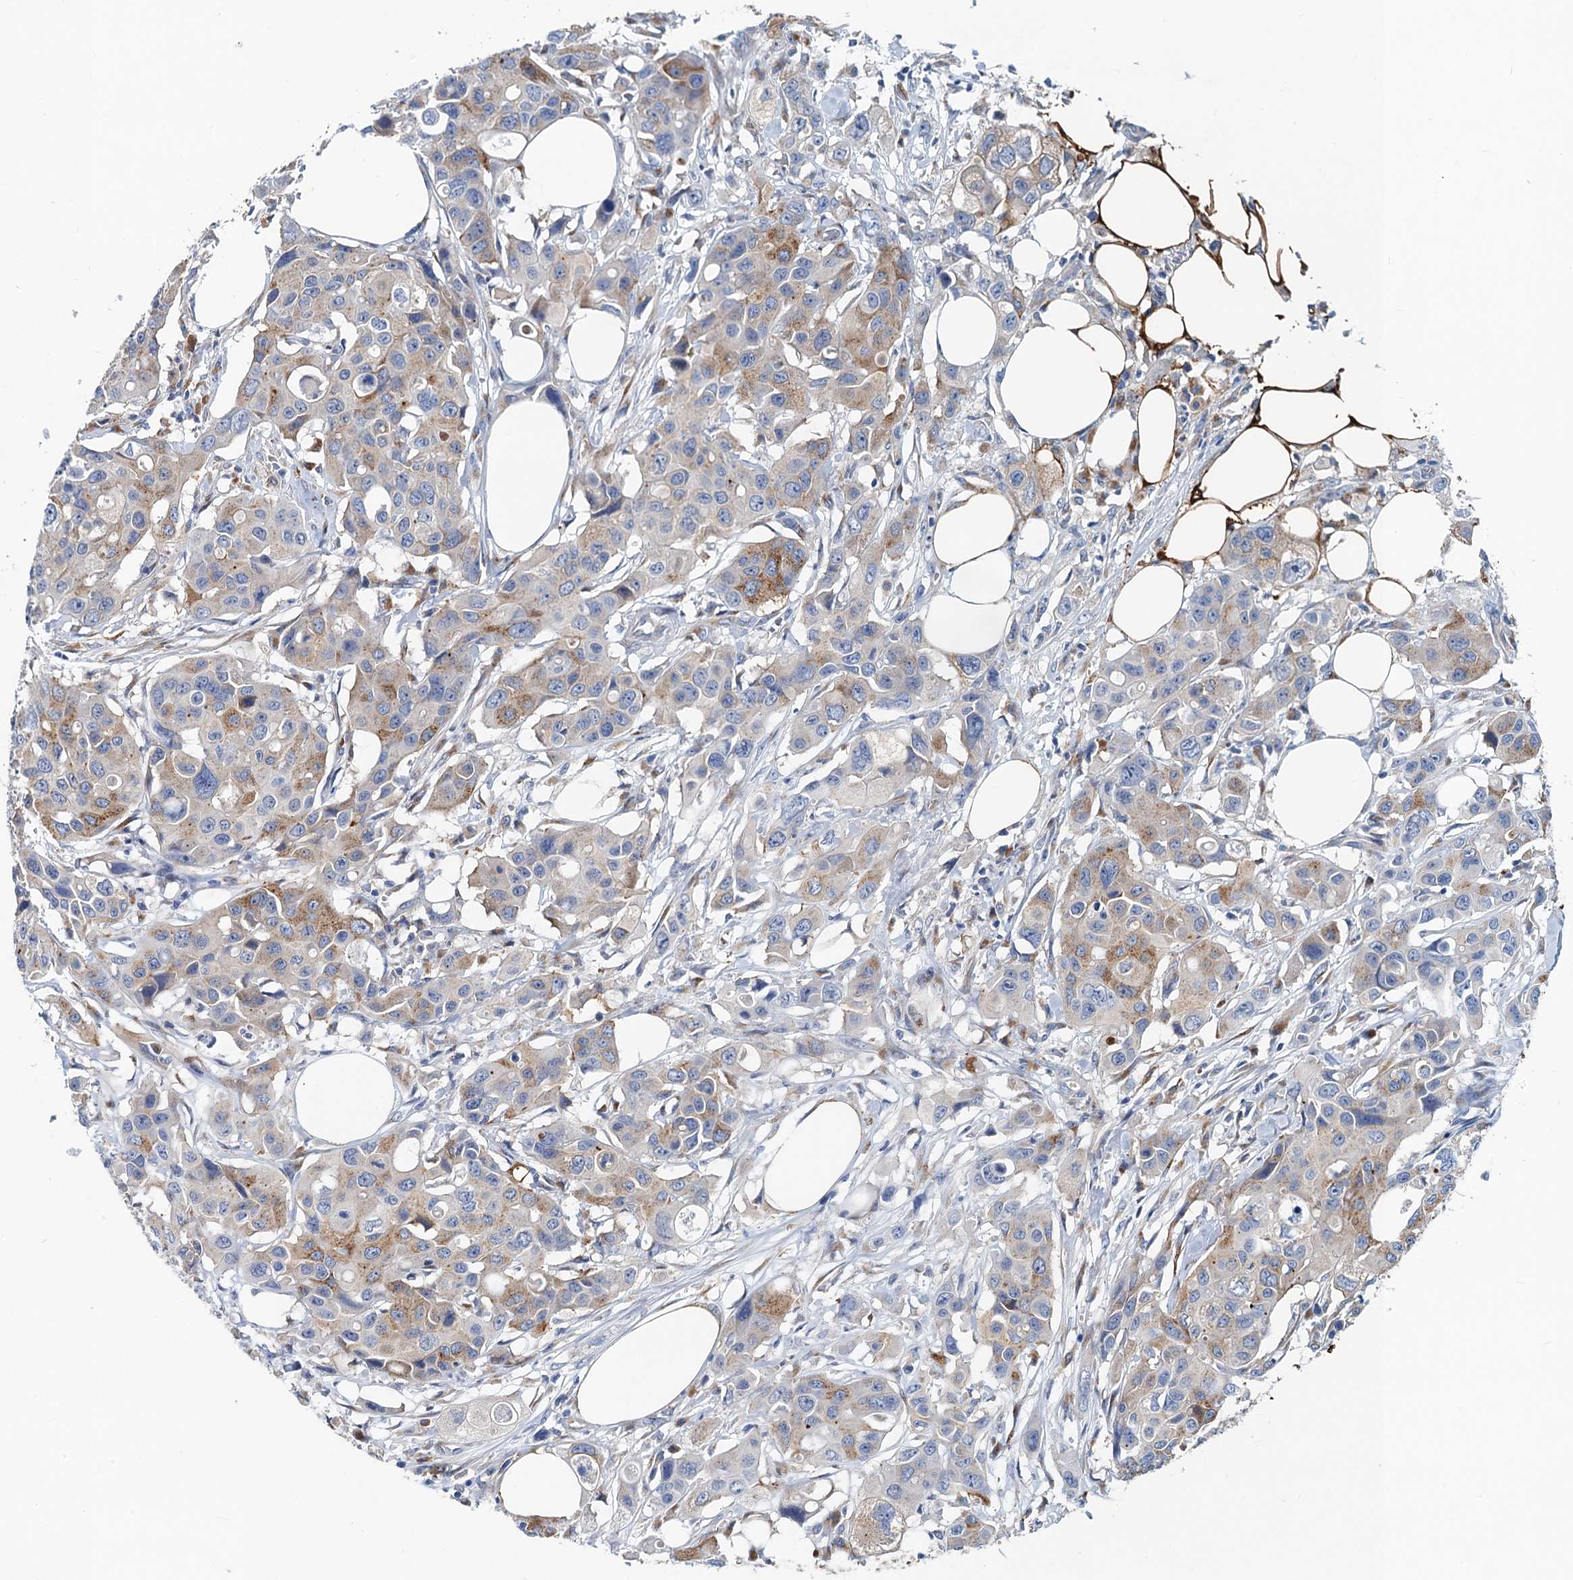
{"staining": {"intensity": "moderate", "quantity": "<25%", "location": "cytoplasmic/membranous"}, "tissue": "colorectal cancer", "cell_type": "Tumor cells", "image_type": "cancer", "snomed": [{"axis": "morphology", "description": "Adenocarcinoma, NOS"}, {"axis": "topography", "description": "Colon"}], "caption": "Moderate cytoplasmic/membranous staining for a protein is identified in about <25% of tumor cells of colorectal cancer using IHC.", "gene": "NBEA", "patient": {"sex": "male", "age": 77}}